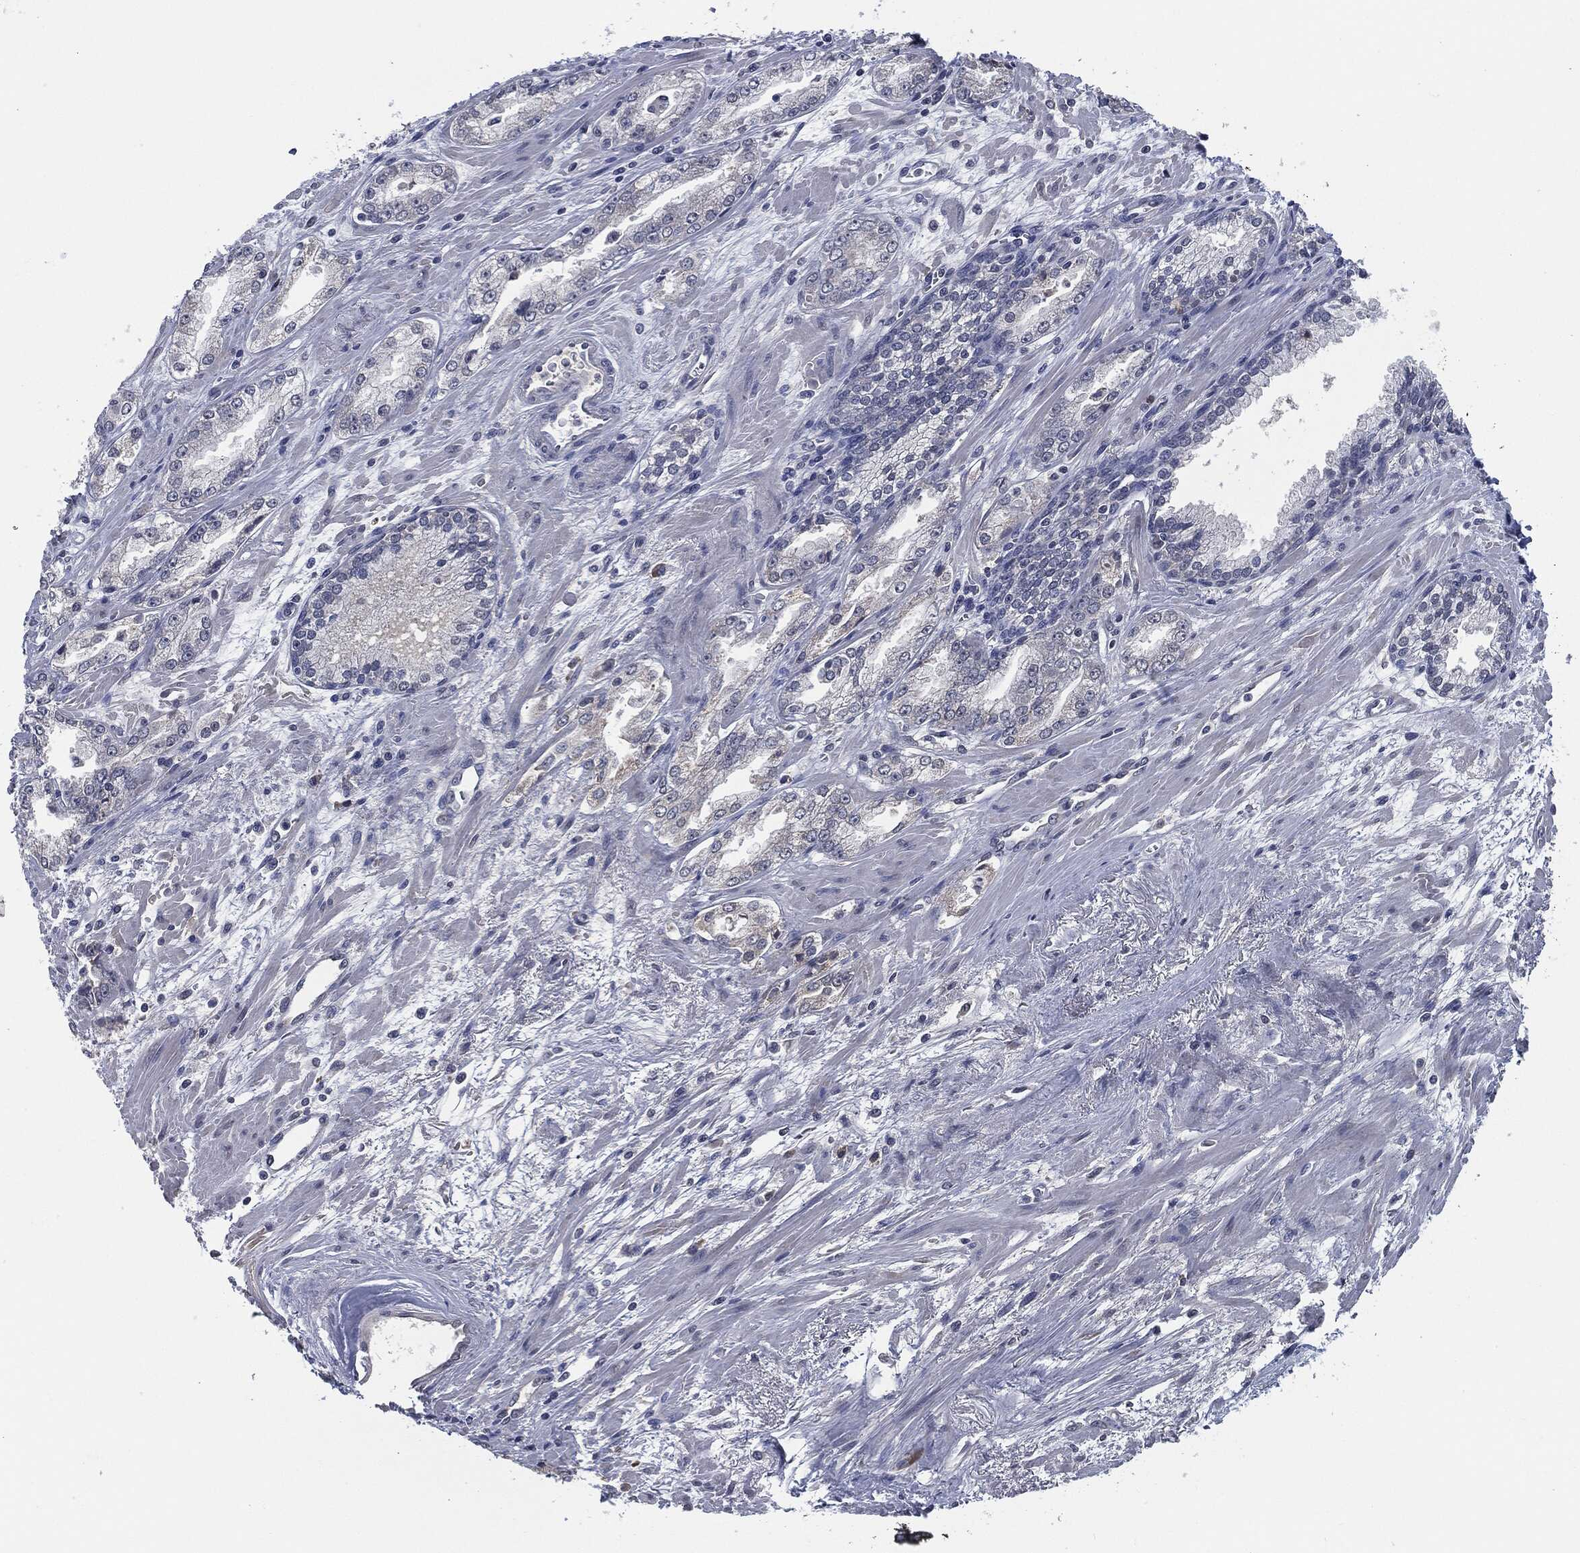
{"staining": {"intensity": "negative", "quantity": "none", "location": "none"}, "tissue": "prostate cancer", "cell_type": "Tumor cells", "image_type": "cancer", "snomed": [{"axis": "morphology", "description": "Adenocarcinoma, Medium grade"}, {"axis": "topography", "description": "Prostate"}], "caption": "This is a micrograph of immunohistochemistry (IHC) staining of prostate cancer, which shows no staining in tumor cells.", "gene": "IL2RG", "patient": {"sex": "male", "age": 71}}